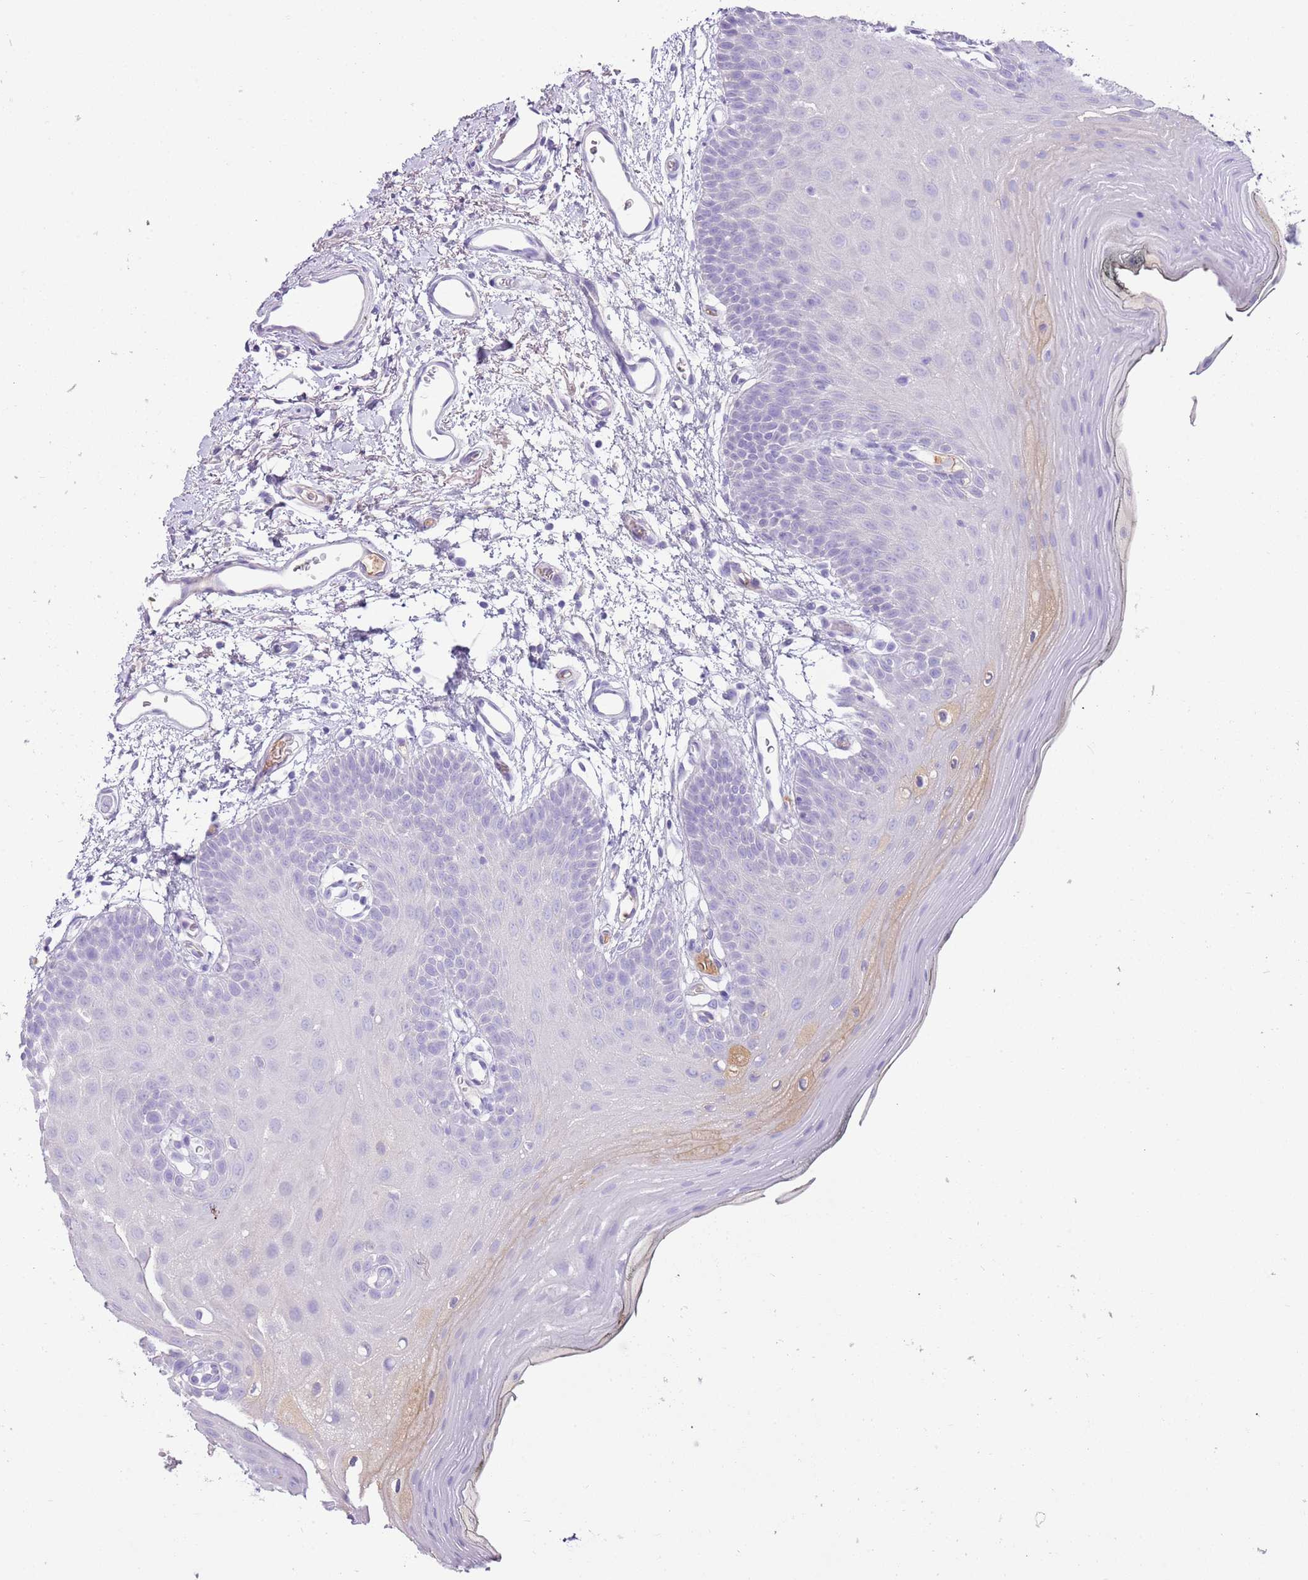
{"staining": {"intensity": "negative", "quantity": "none", "location": "none"}, "tissue": "oral mucosa", "cell_type": "Squamous epithelial cells", "image_type": "normal", "snomed": [{"axis": "morphology", "description": "Normal tissue, NOS"}, {"axis": "topography", "description": "Oral tissue"}, {"axis": "topography", "description": "Tounge, NOS"}], "caption": "Normal oral mucosa was stained to show a protein in brown. There is no significant staining in squamous epithelial cells.", "gene": "IGKV3", "patient": {"sex": "female", "age": 81}}